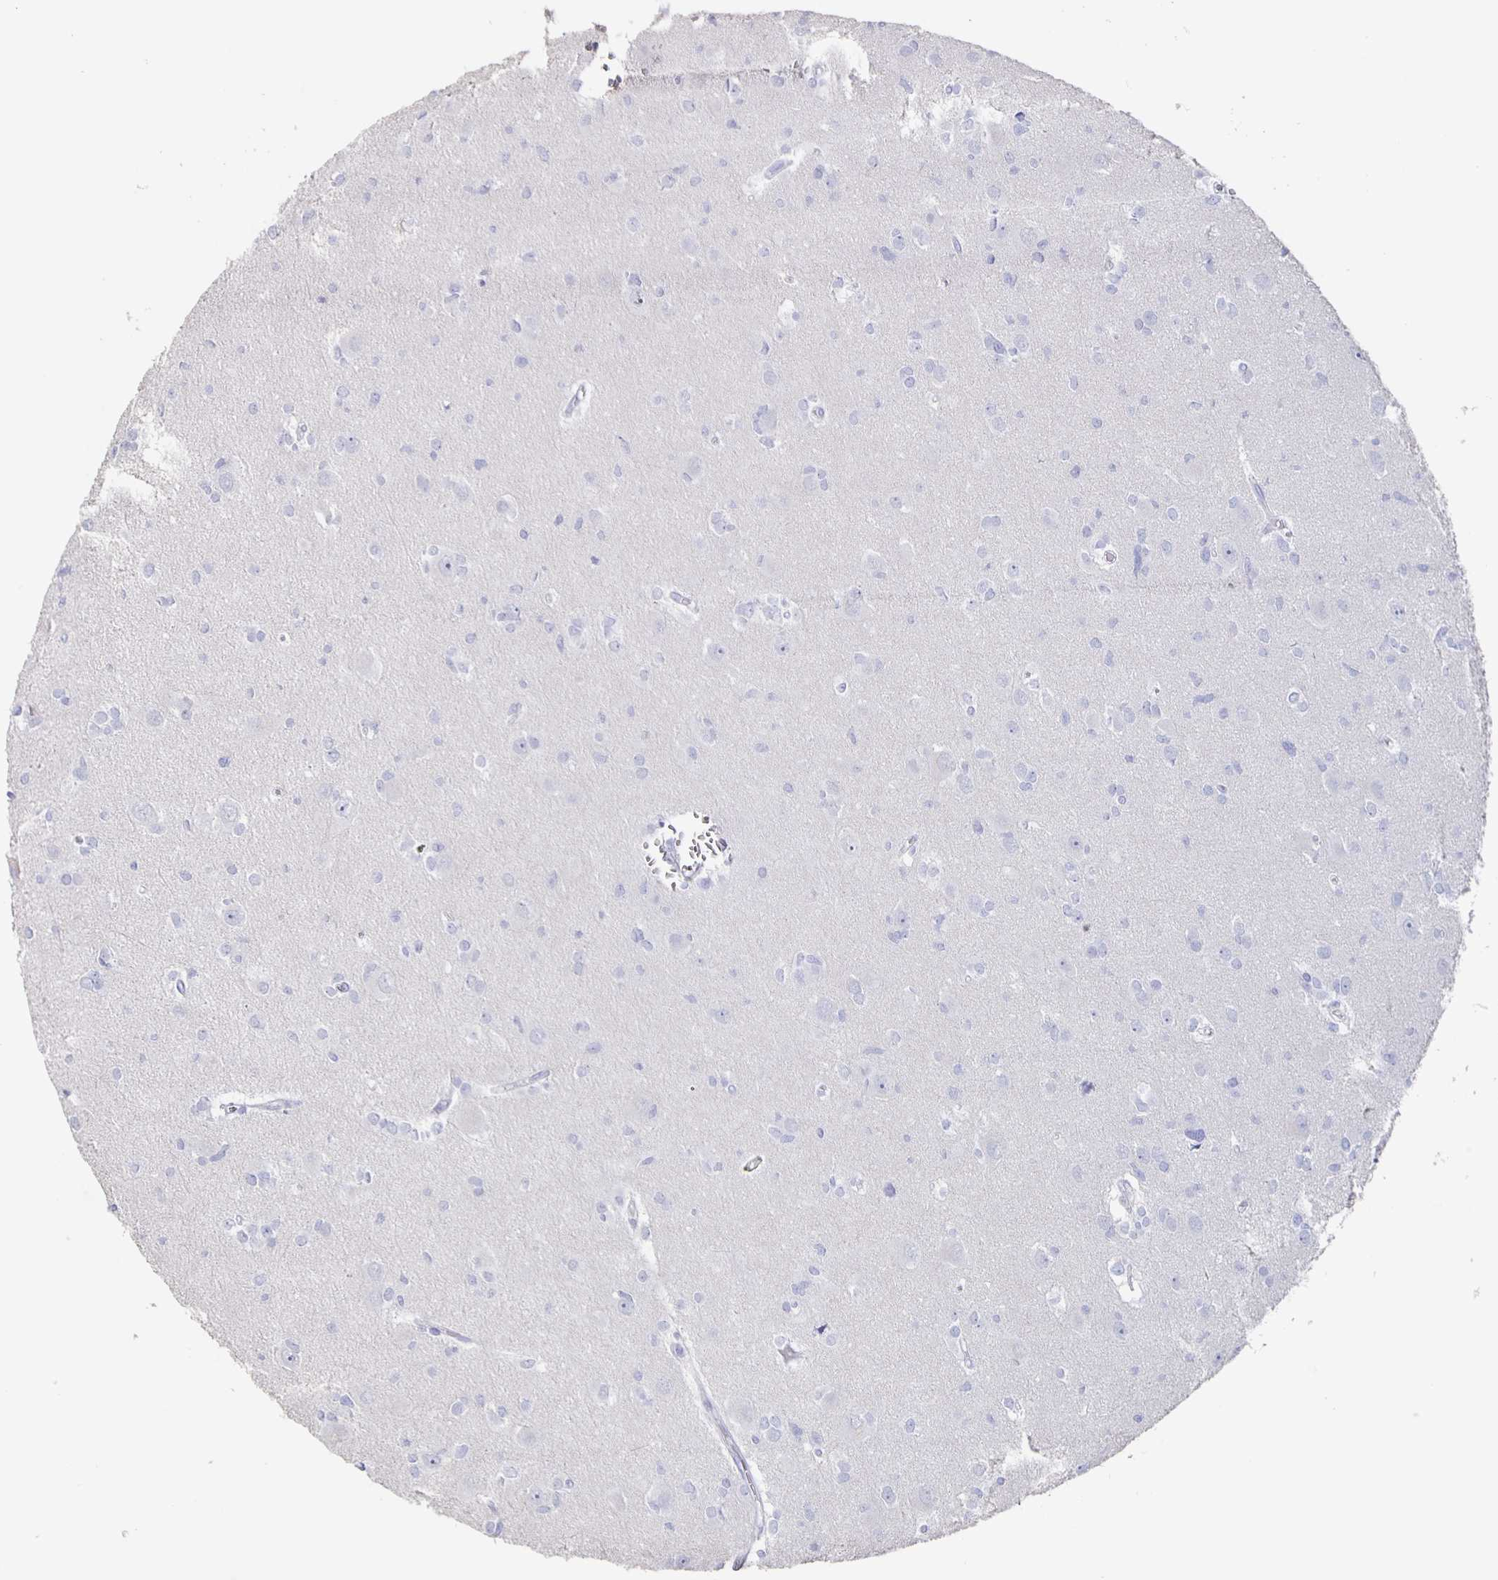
{"staining": {"intensity": "negative", "quantity": "none", "location": "none"}, "tissue": "glioma", "cell_type": "Tumor cells", "image_type": "cancer", "snomed": [{"axis": "morphology", "description": "Glioma, malignant, High grade"}, {"axis": "topography", "description": "Brain"}], "caption": "There is no significant staining in tumor cells of glioma.", "gene": "SLC34A2", "patient": {"sex": "male", "age": 23}}